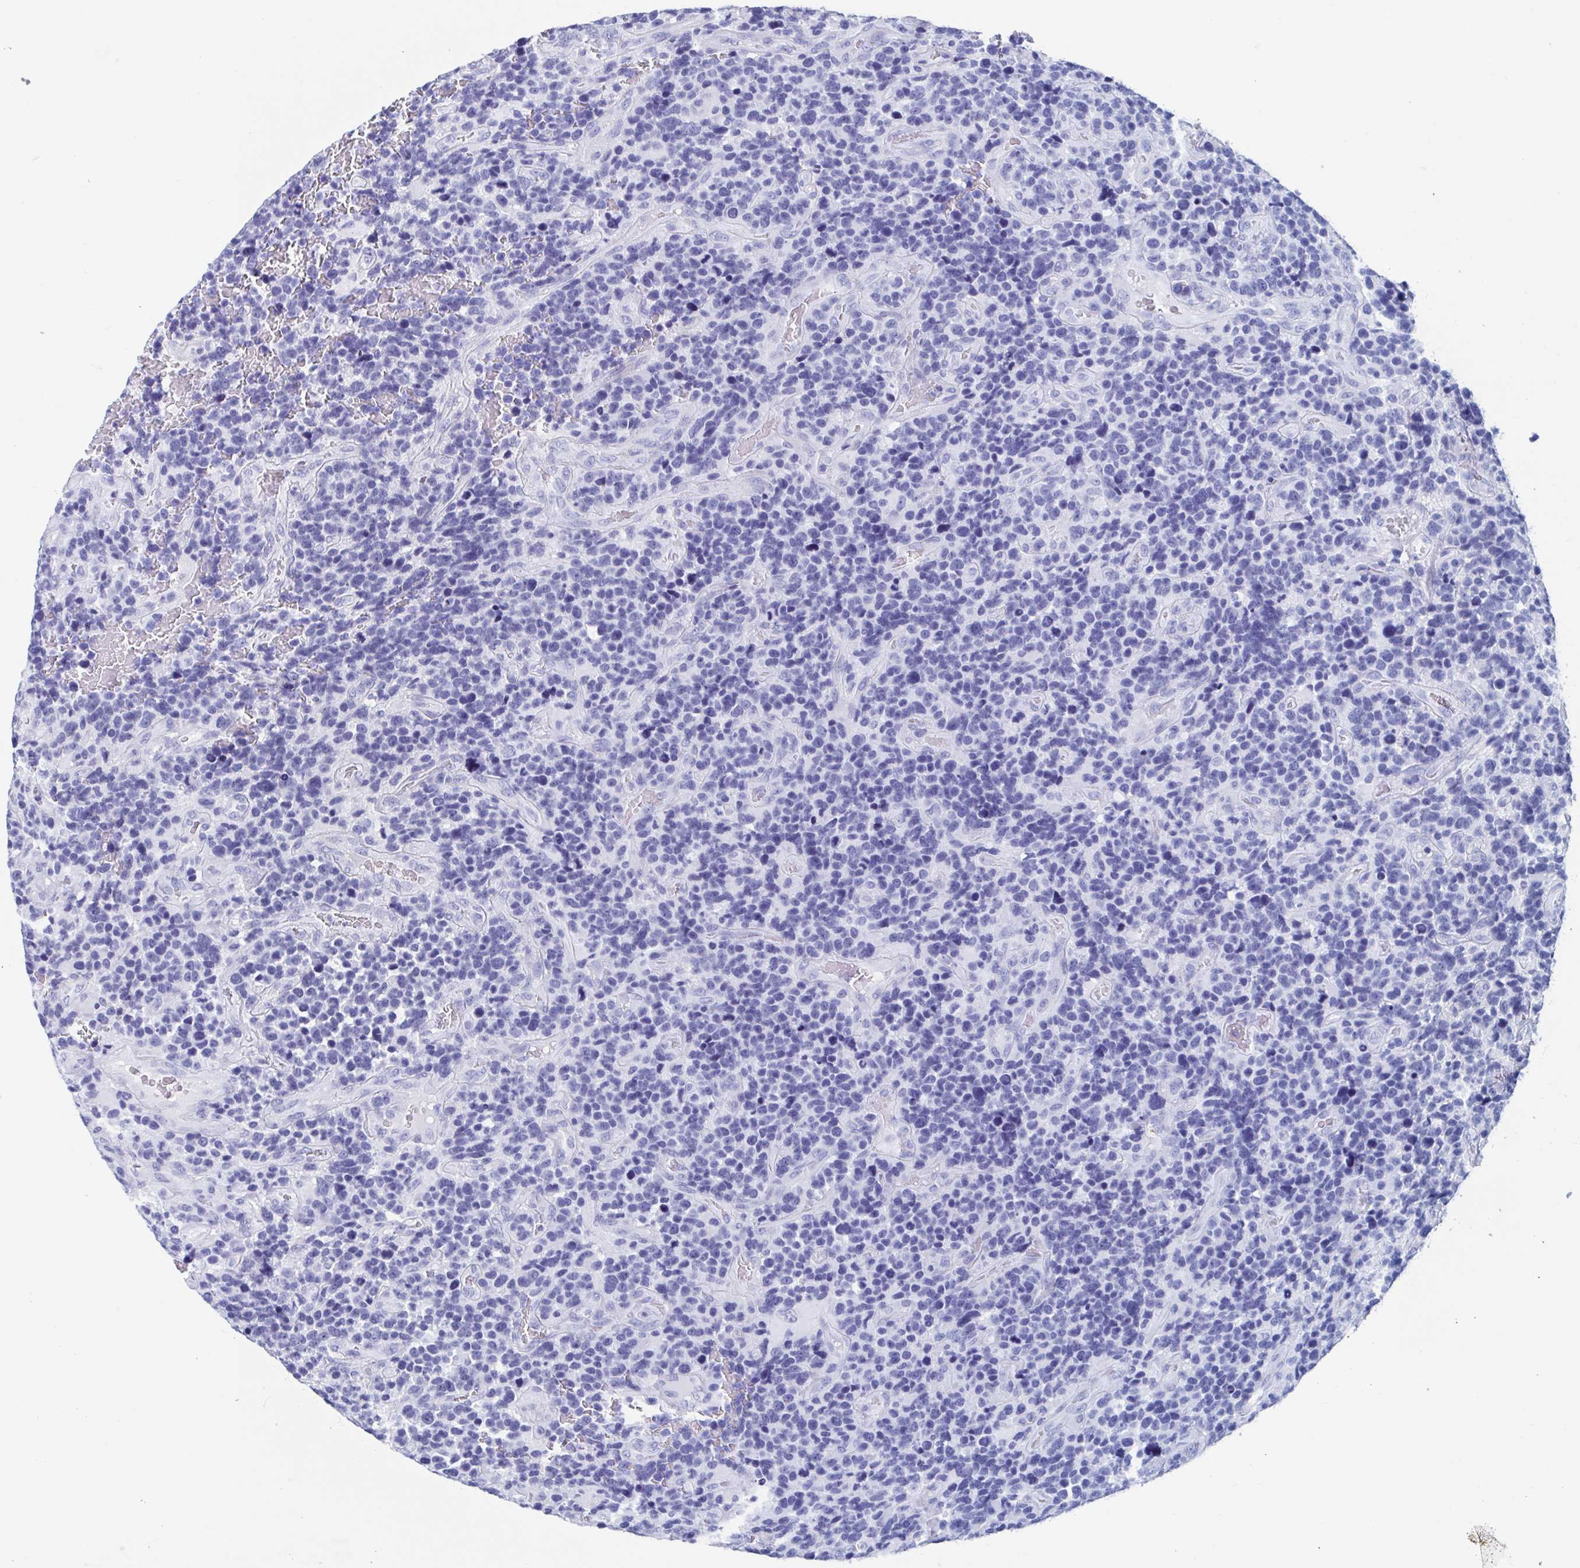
{"staining": {"intensity": "negative", "quantity": "none", "location": "none"}, "tissue": "glioma", "cell_type": "Tumor cells", "image_type": "cancer", "snomed": [{"axis": "morphology", "description": "Glioma, malignant, High grade"}, {"axis": "topography", "description": "Brain"}], "caption": "Human glioma stained for a protein using immunohistochemistry exhibits no positivity in tumor cells.", "gene": "HDGFL1", "patient": {"sex": "male", "age": 33}}